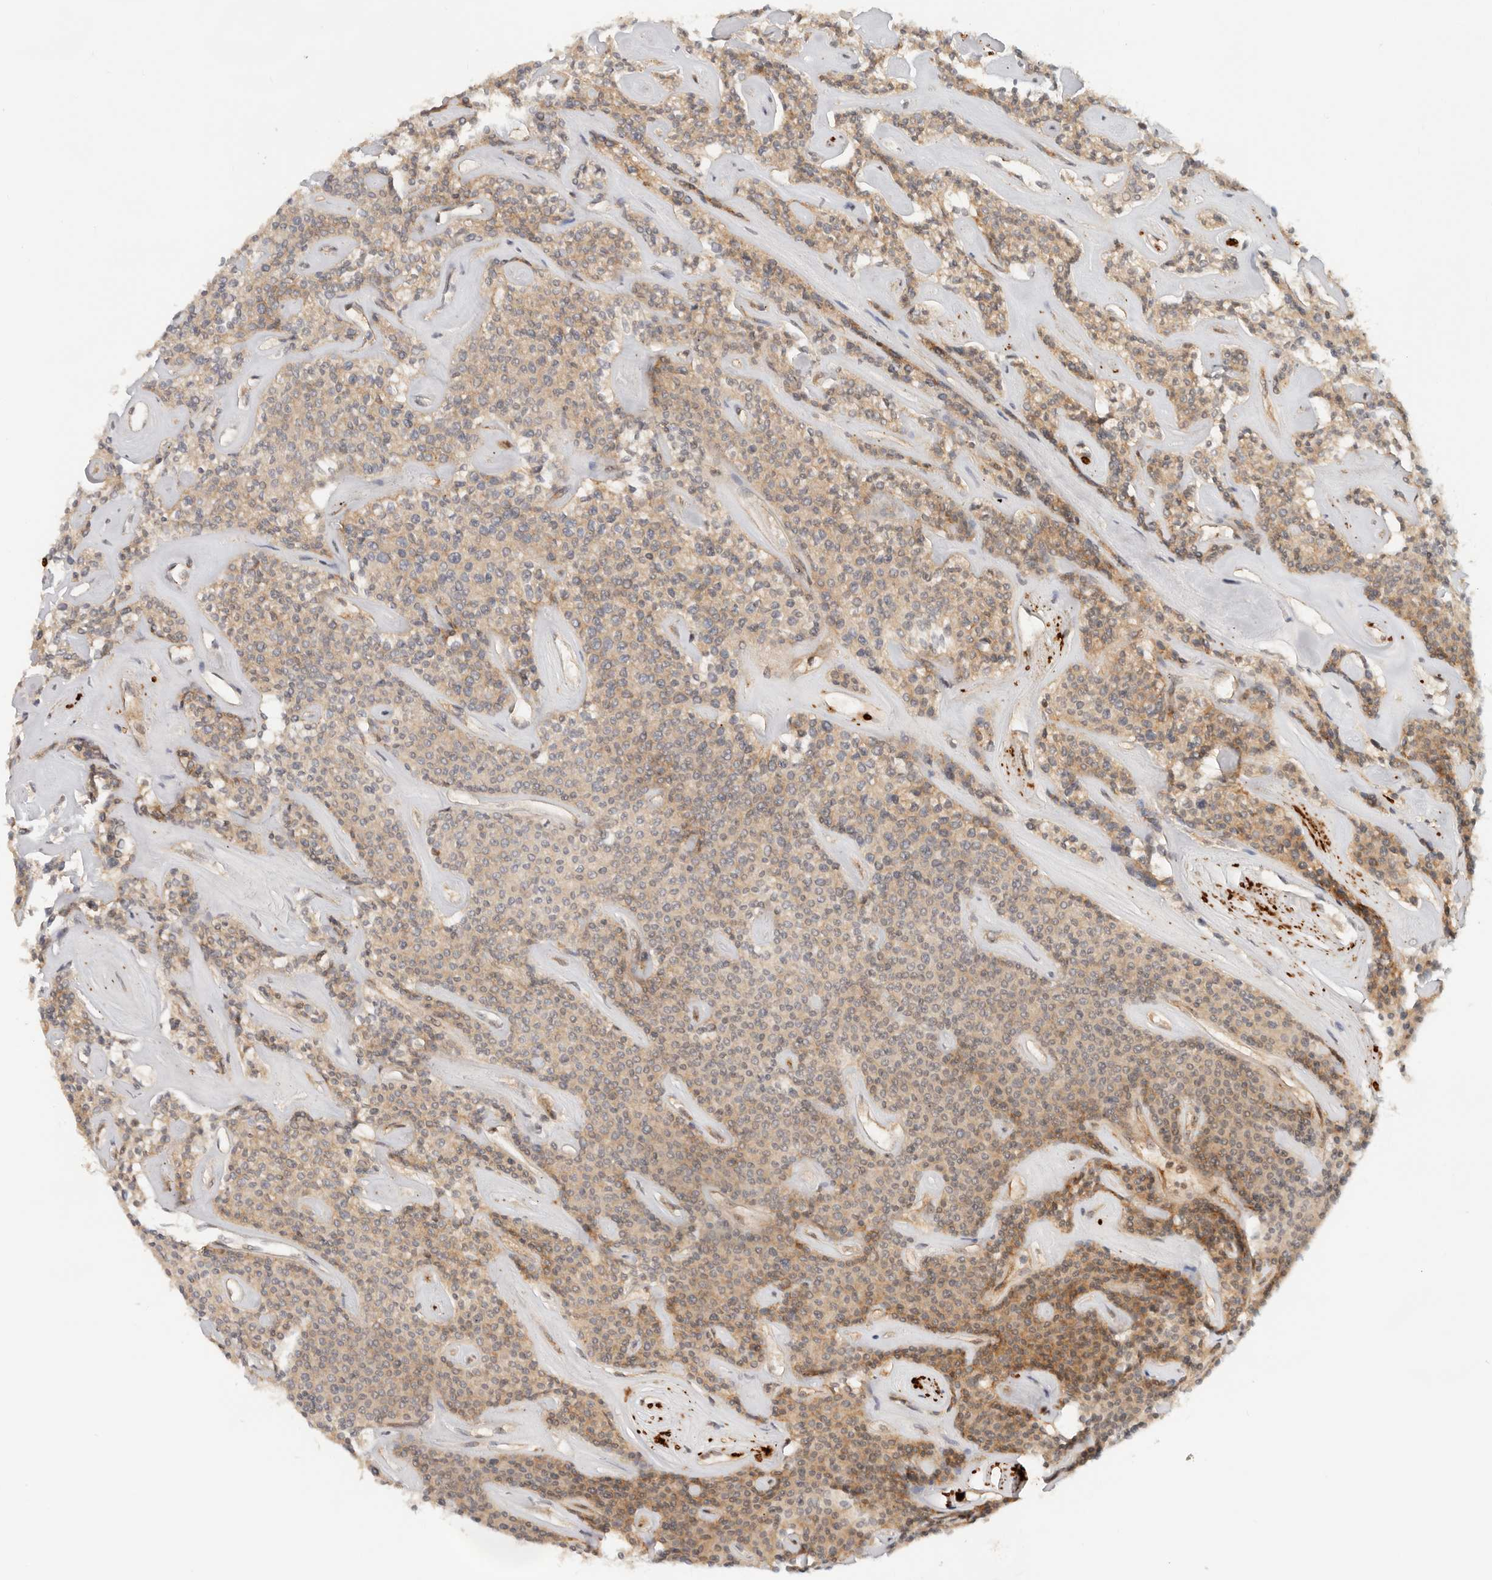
{"staining": {"intensity": "weak", "quantity": ">75%", "location": "cytoplasmic/membranous"}, "tissue": "parathyroid gland", "cell_type": "Glandular cells", "image_type": "normal", "snomed": [{"axis": "morphology", "description": "Normal tissue, NOS"}, {"axis": "topography", "description": "Parathyroid gland"}], "caption": "IHC of normal parathyroid gland displays low levels of weak cytoplasmic/membranous expression in approximately >75% of glandular cells.", "gene": "HEXD", "patient": {"sex": "male", "age": 46}}